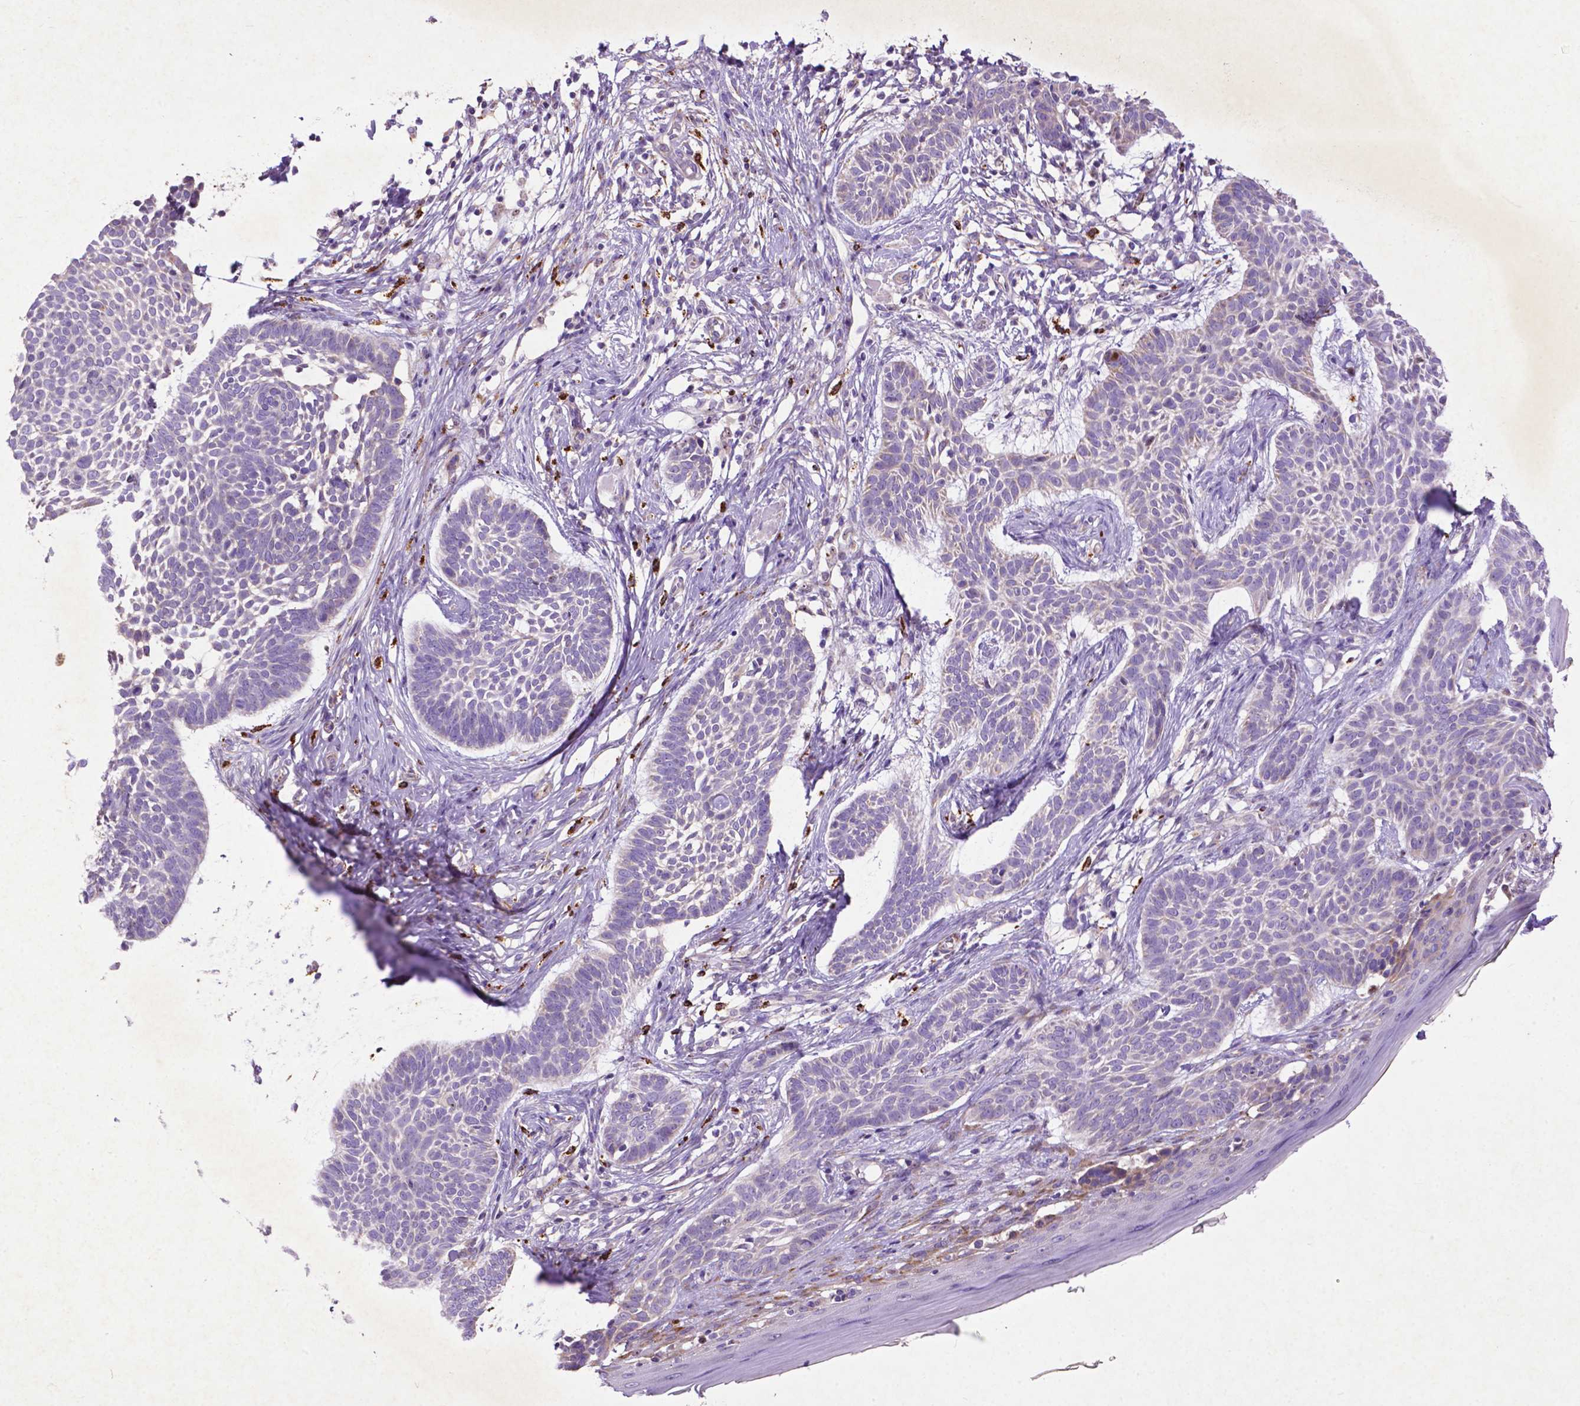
{"staining": {"intensity": "negative", "quantity": "none", "location": "none"}, "tissue": "skin cancer", "cell_type": "Tumor cells", "image_type": "cancer", "snomed": [{"axis": "morphology", "description": "Basal cell carcinoma"}, {"axis": "topography", "description": "Skin"}], "caption": "An immunohistochemistry photomicrograph of skin basal cell carcinoma is shown. There is no staining in tumor cells of skin basal cell carcinoma.", "gene": "THEGL", "patient": {"sex": "male", "age": 85}}